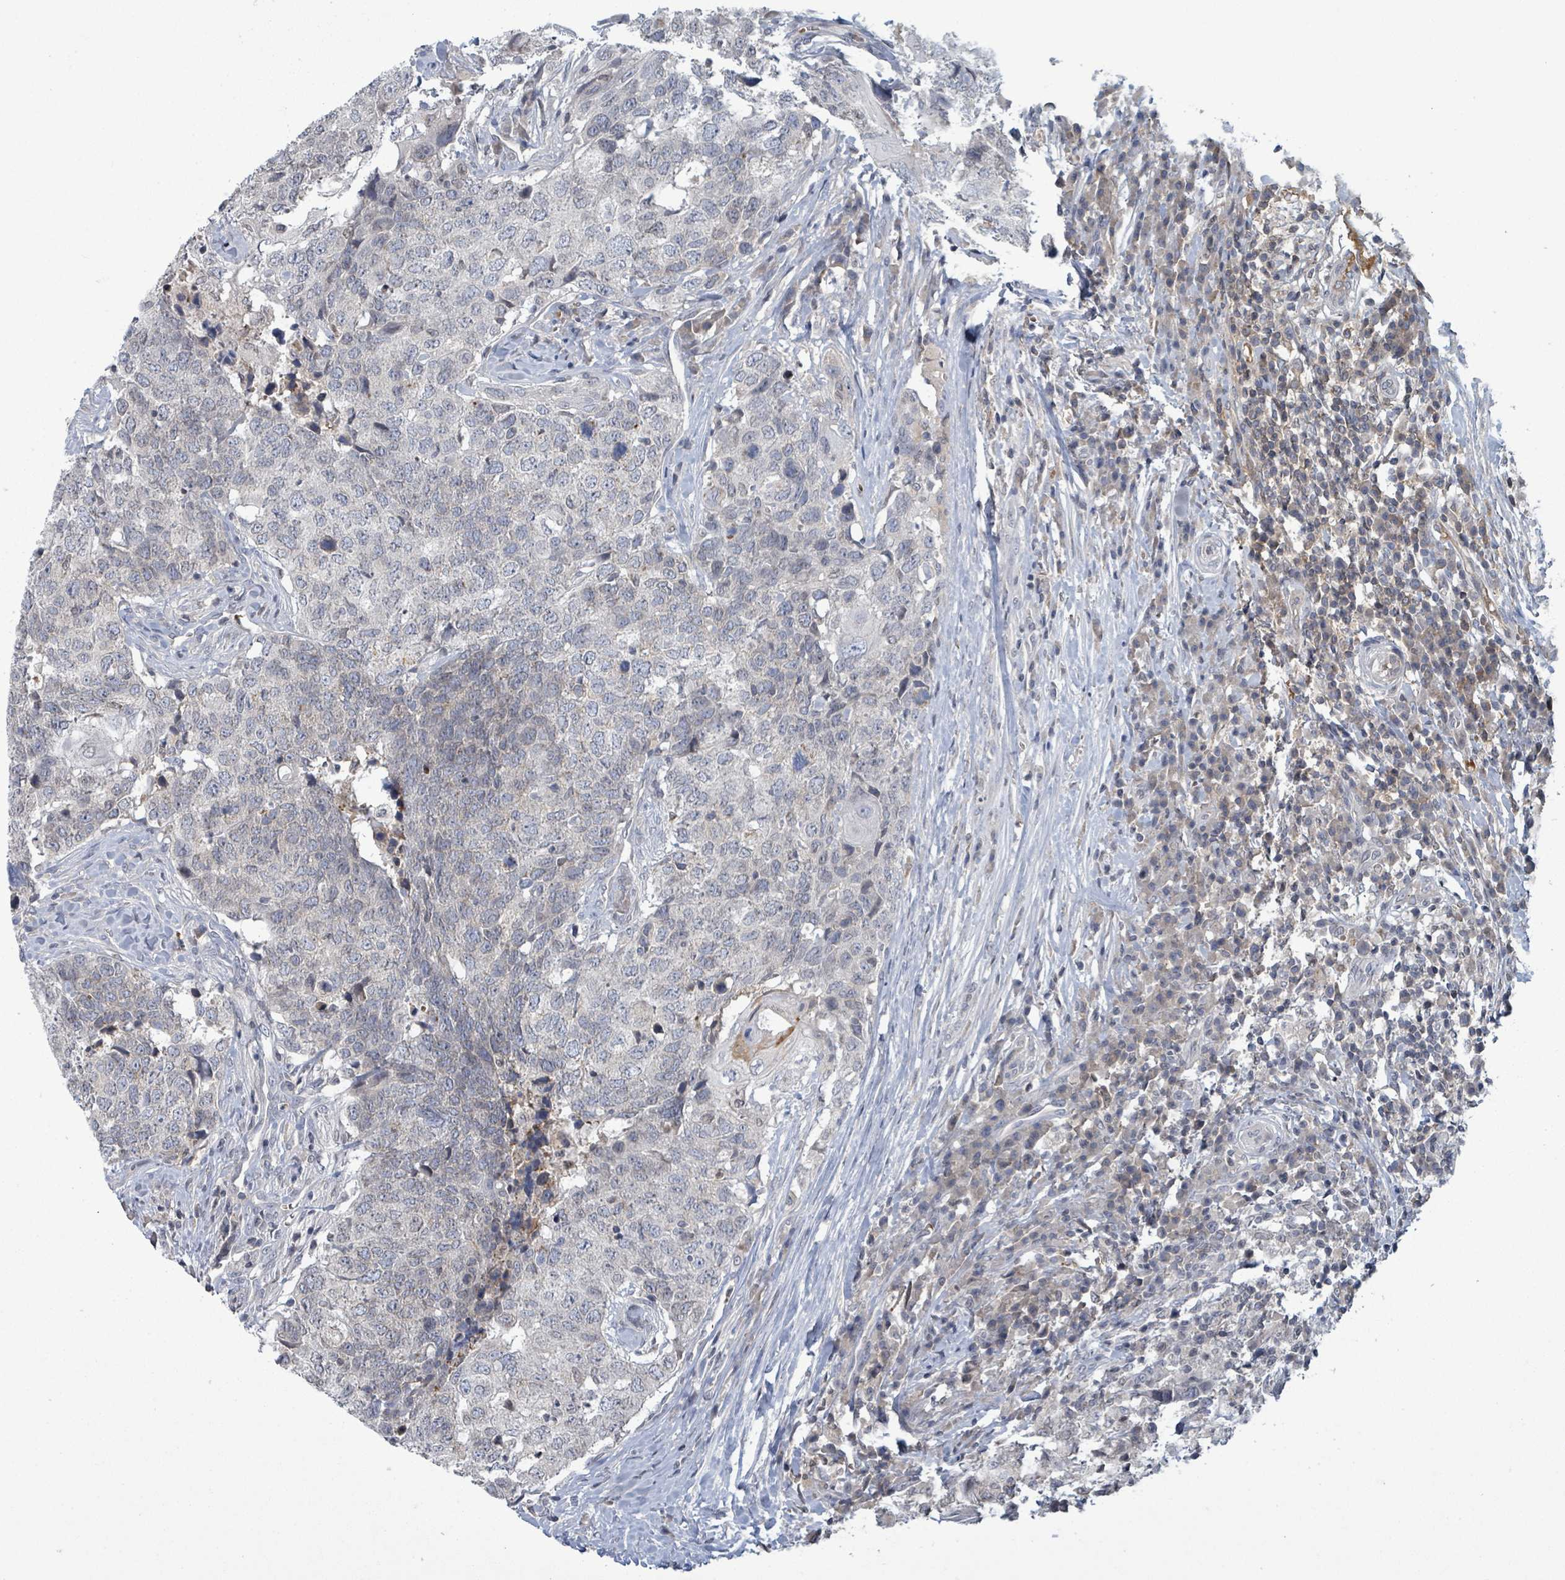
{"staining": {"intensity": "negative", "quantity": "none", "location": "none"}, "tissue": "head and neck cancer", "cell_type": "Tumor cells", "image_type": "cancer", "snomed": [{"axis": "morphology", "description": "Normal tissue, NOS"}, {"axis": "morphology", "description": "Squamous cell carcinoma, NOS"}, {"axis": "topography", "description": "Skeletal muscle"}, {"axis": "topography", "description": "Vascular tissue"}, {"axis": "topography", "description": "Peripheral nerve tissue"}, {"axis": "topography", "description": "Head-Neck"}], "caption": "High power microscopy image of an immunohistochemistry histopathology image of head and neck cancer (squamous cell carcinoma), revealing no significant staining in tumor cells.", "gene": "GRM8", "patient": {"sex": "male", "age": 66}}